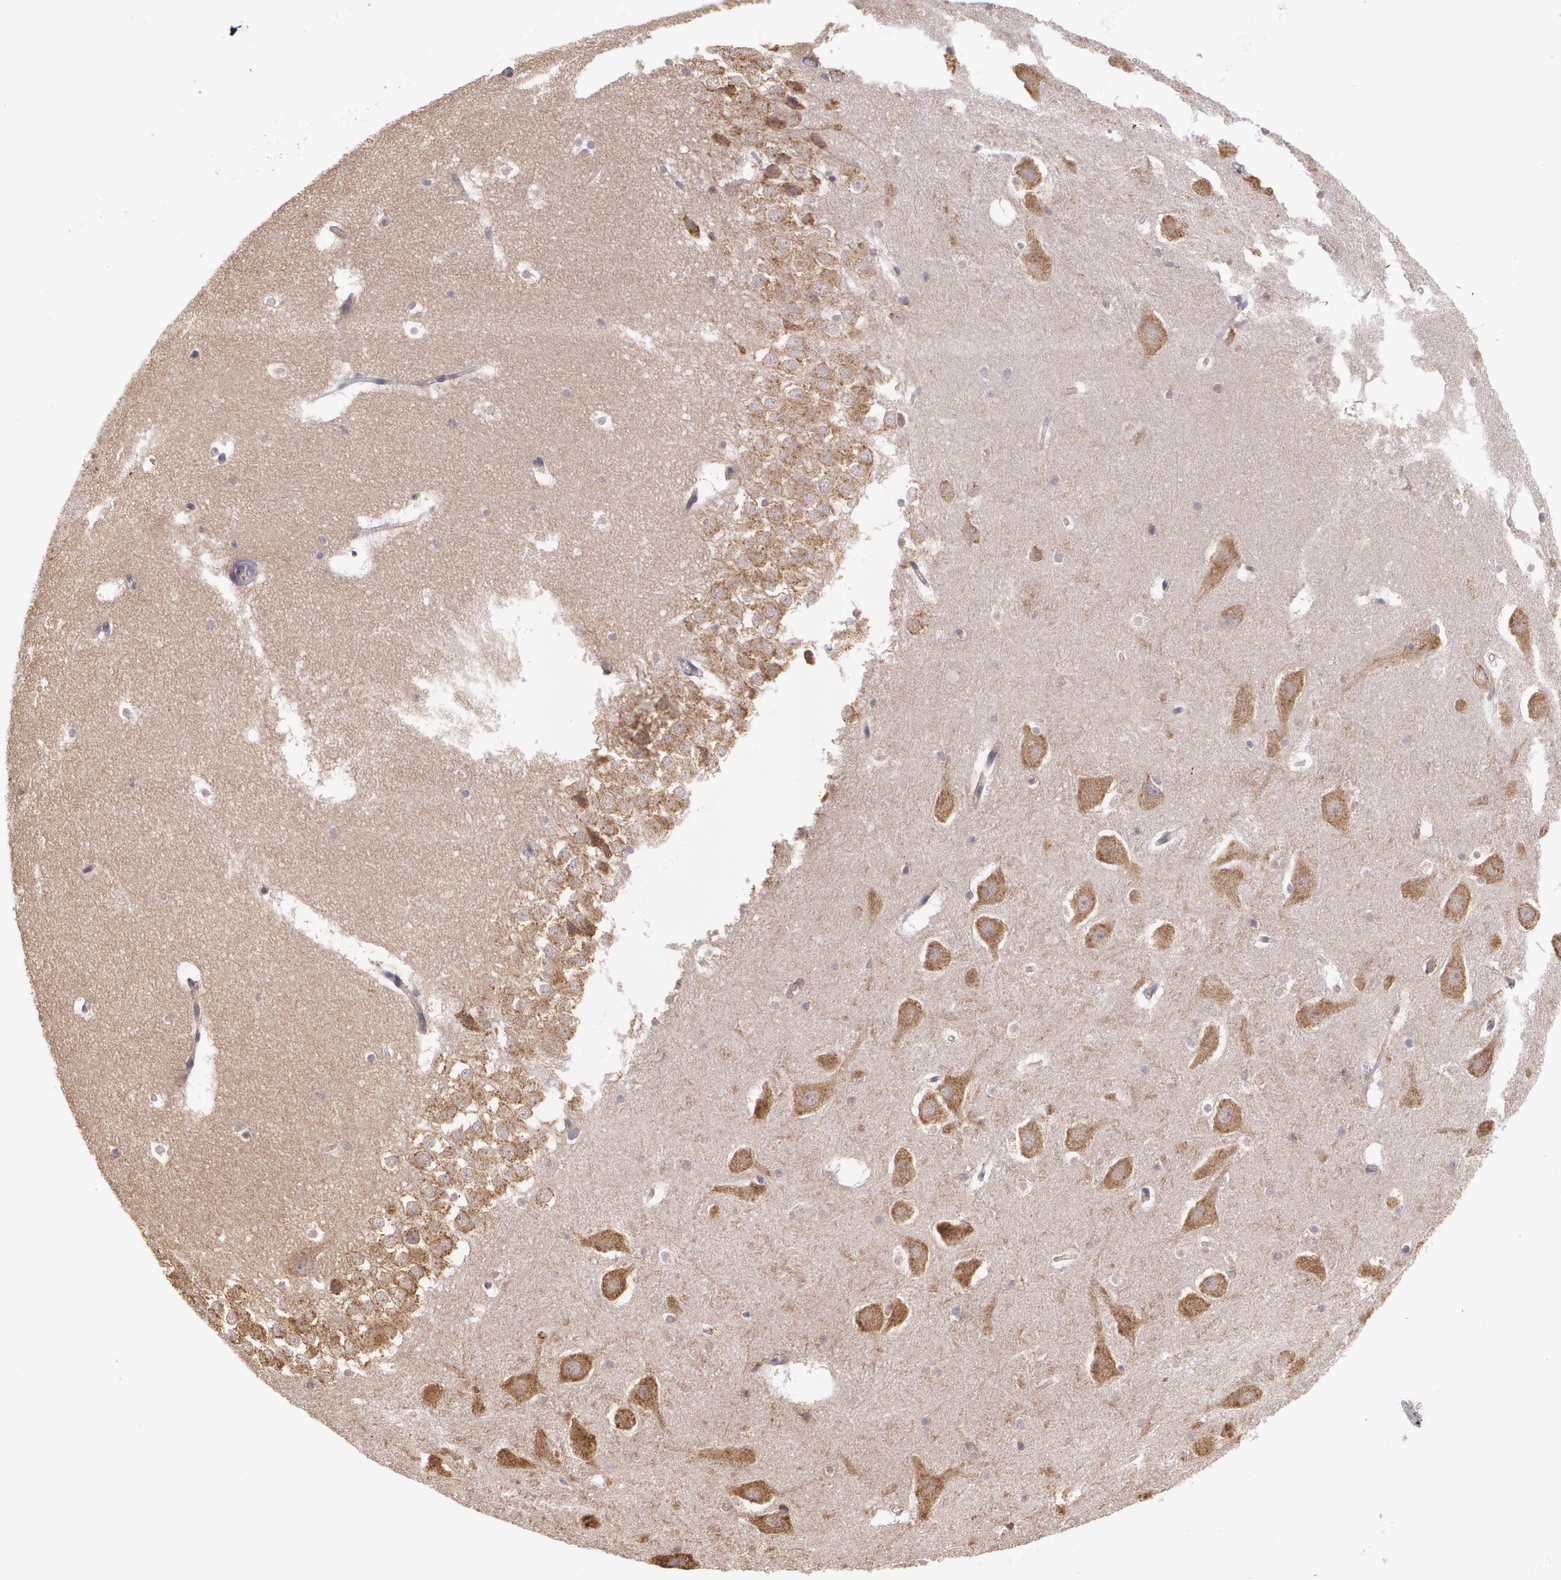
{"staining": {"intensity": "moderate", "quantity": "<25%", "location": "cytoplasmic/membranous"}, "tissue": "hippocampus", "cell_type": "Glial cells", "image_type": "normal", "snomed": [{"axis": "morphology", "description": "Normal tissue, NOS"}, {"axis": "topography", "description": "Hippocampus"}], "caption": "Protein analysis of normal hippocampus shows moderate cytoplasmic/membranous positivity in approximately <25% of glial cells. (Brightfield microscopy of DAB IHC at high magnification).", "gene": "ECE1", "patient": {"sex": "male", "age": 45}}